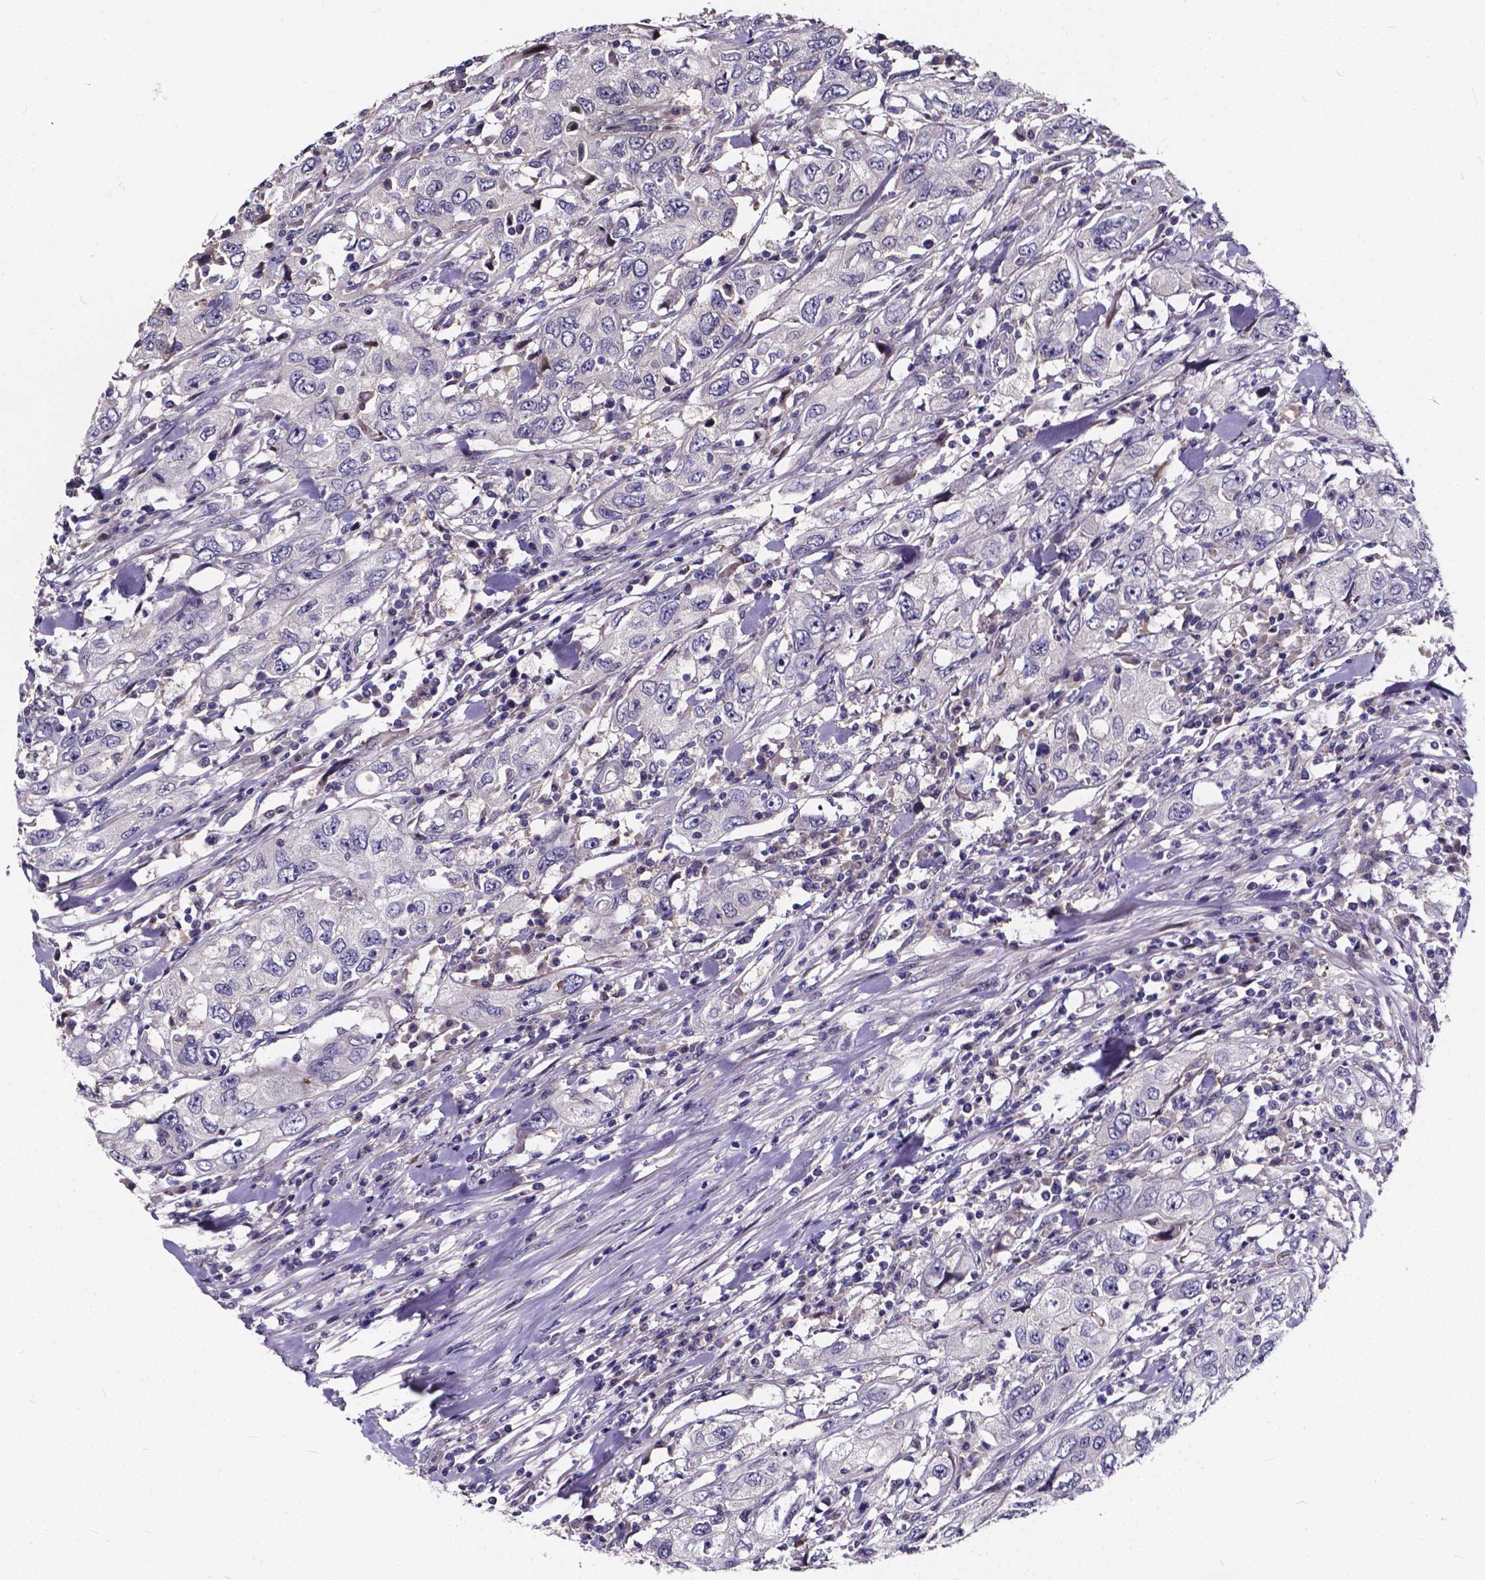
{"staining": {"intensity": "negative", "quantity": "none", "location": "none"}, "tissue": "urothelial cancer", "cell_type": "Tumor cells", "image_type": "cancer", "snomed": [{"axis": "morphology", "description": "Urothelial carcinoma, High grade"}, {"axis": "topography", "description": "Urinary bladder"}], "caption": "DAB immunohistochemical staining of human urothelial cancer displays no significant expression in tumor cells. (Brightfield microscopy of DAB (3,3'-diaminobenzidine) IHC at high magnification).", "gene": "SOWAHA", "patient": {"sex": "male", "age": 76}}